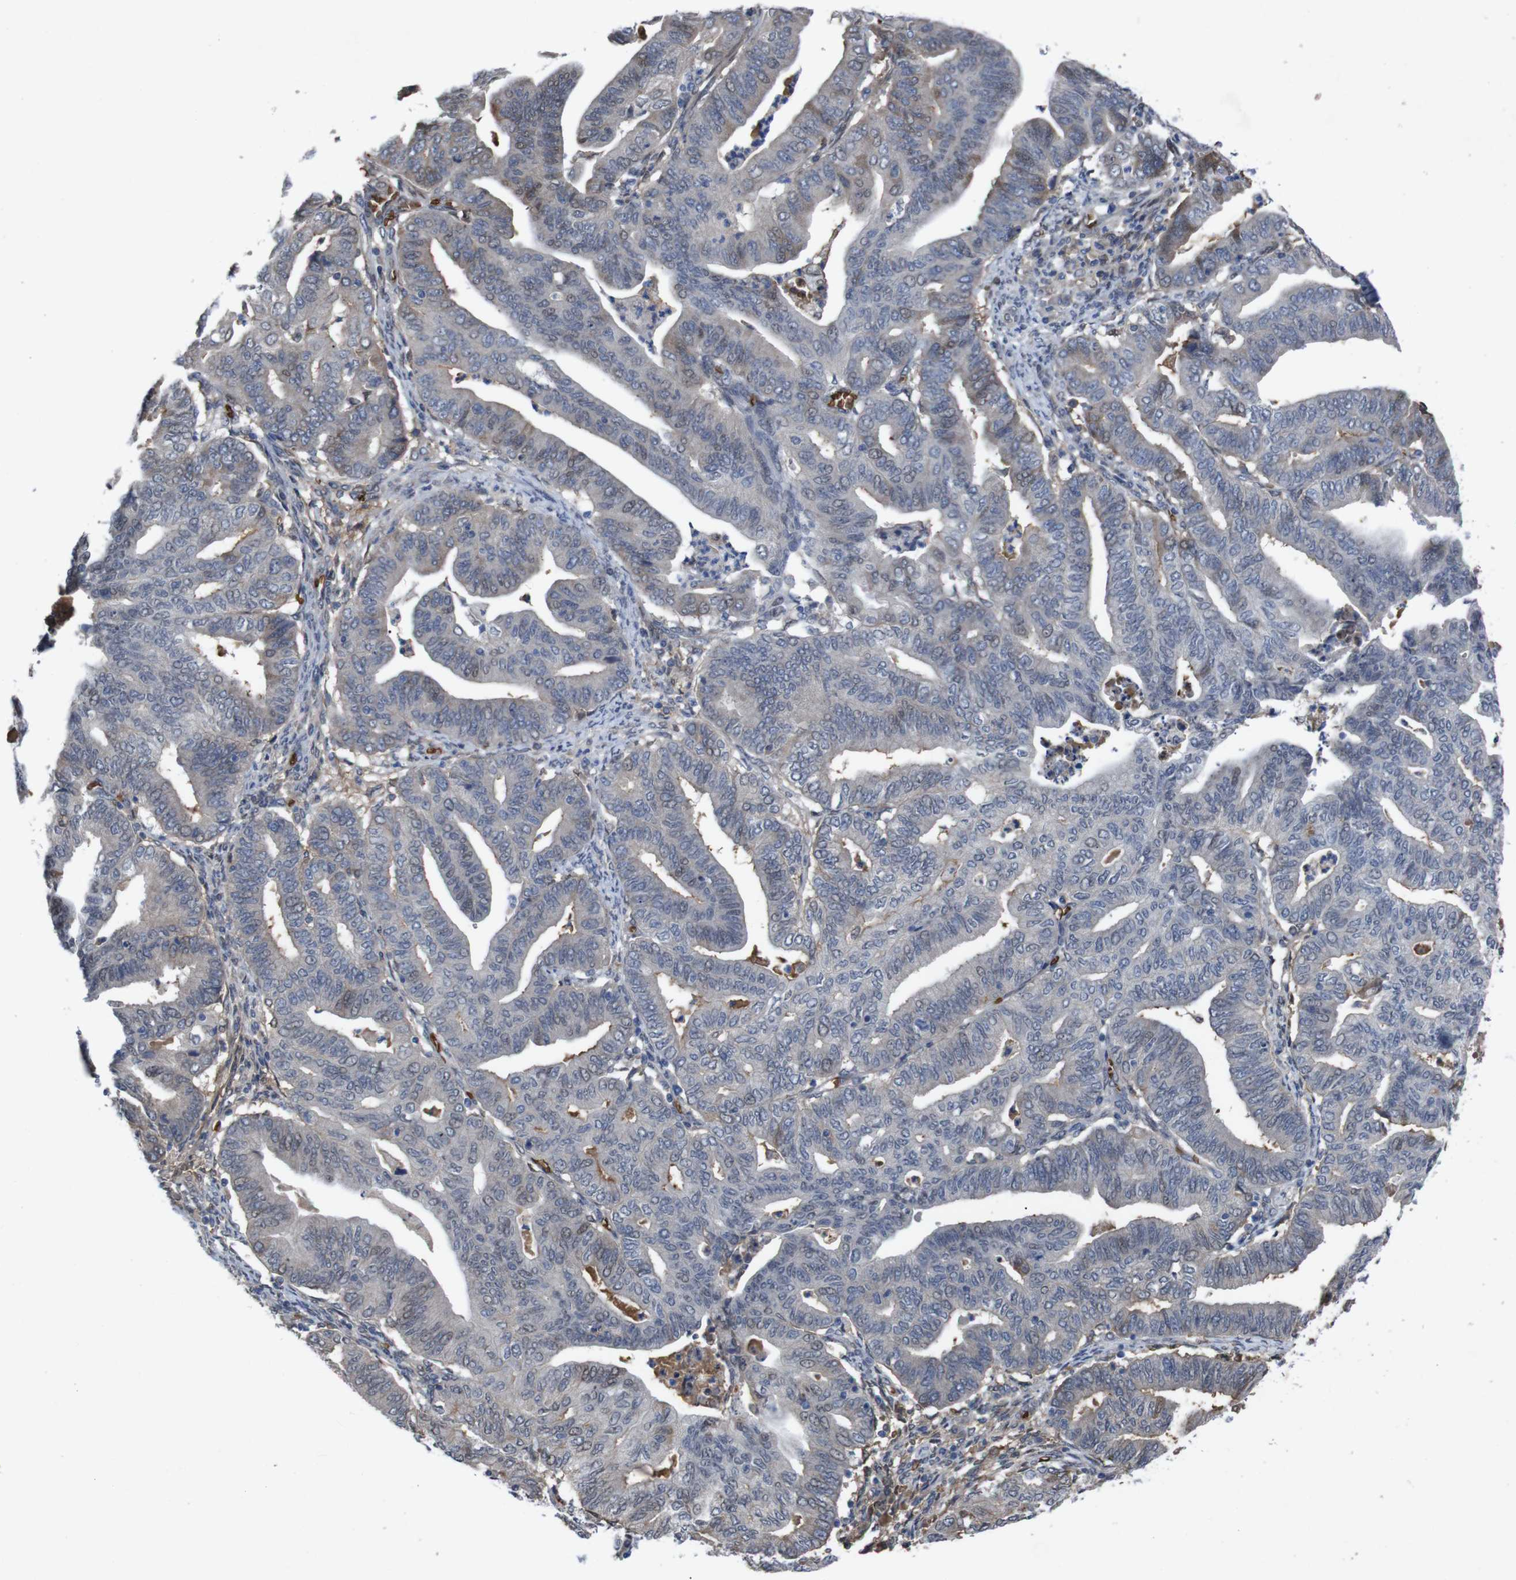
{"staining": {"intensity": "weak", "quantity": "<25%", "location": "cytoplasmic/membranous"}, "tissue": "endometrial cancer", "cell_type": "Tumor cells", "image_type": "cancer", "snomed": [{"axis": "morphology", "description": "Adenocarcinoma, NOS"}, {"axis": "topography", "description": "Endometrium"}], "caption": "Immunohistochemical staining of endometrial adenocarcinoma displays no significant expression in tumor cells. (Brightfield microscopy of DAB immunohistochemistry (IHC) at high magnification).", "gene": "SPTB", "patient": {"sex": "female", "age": 79}}